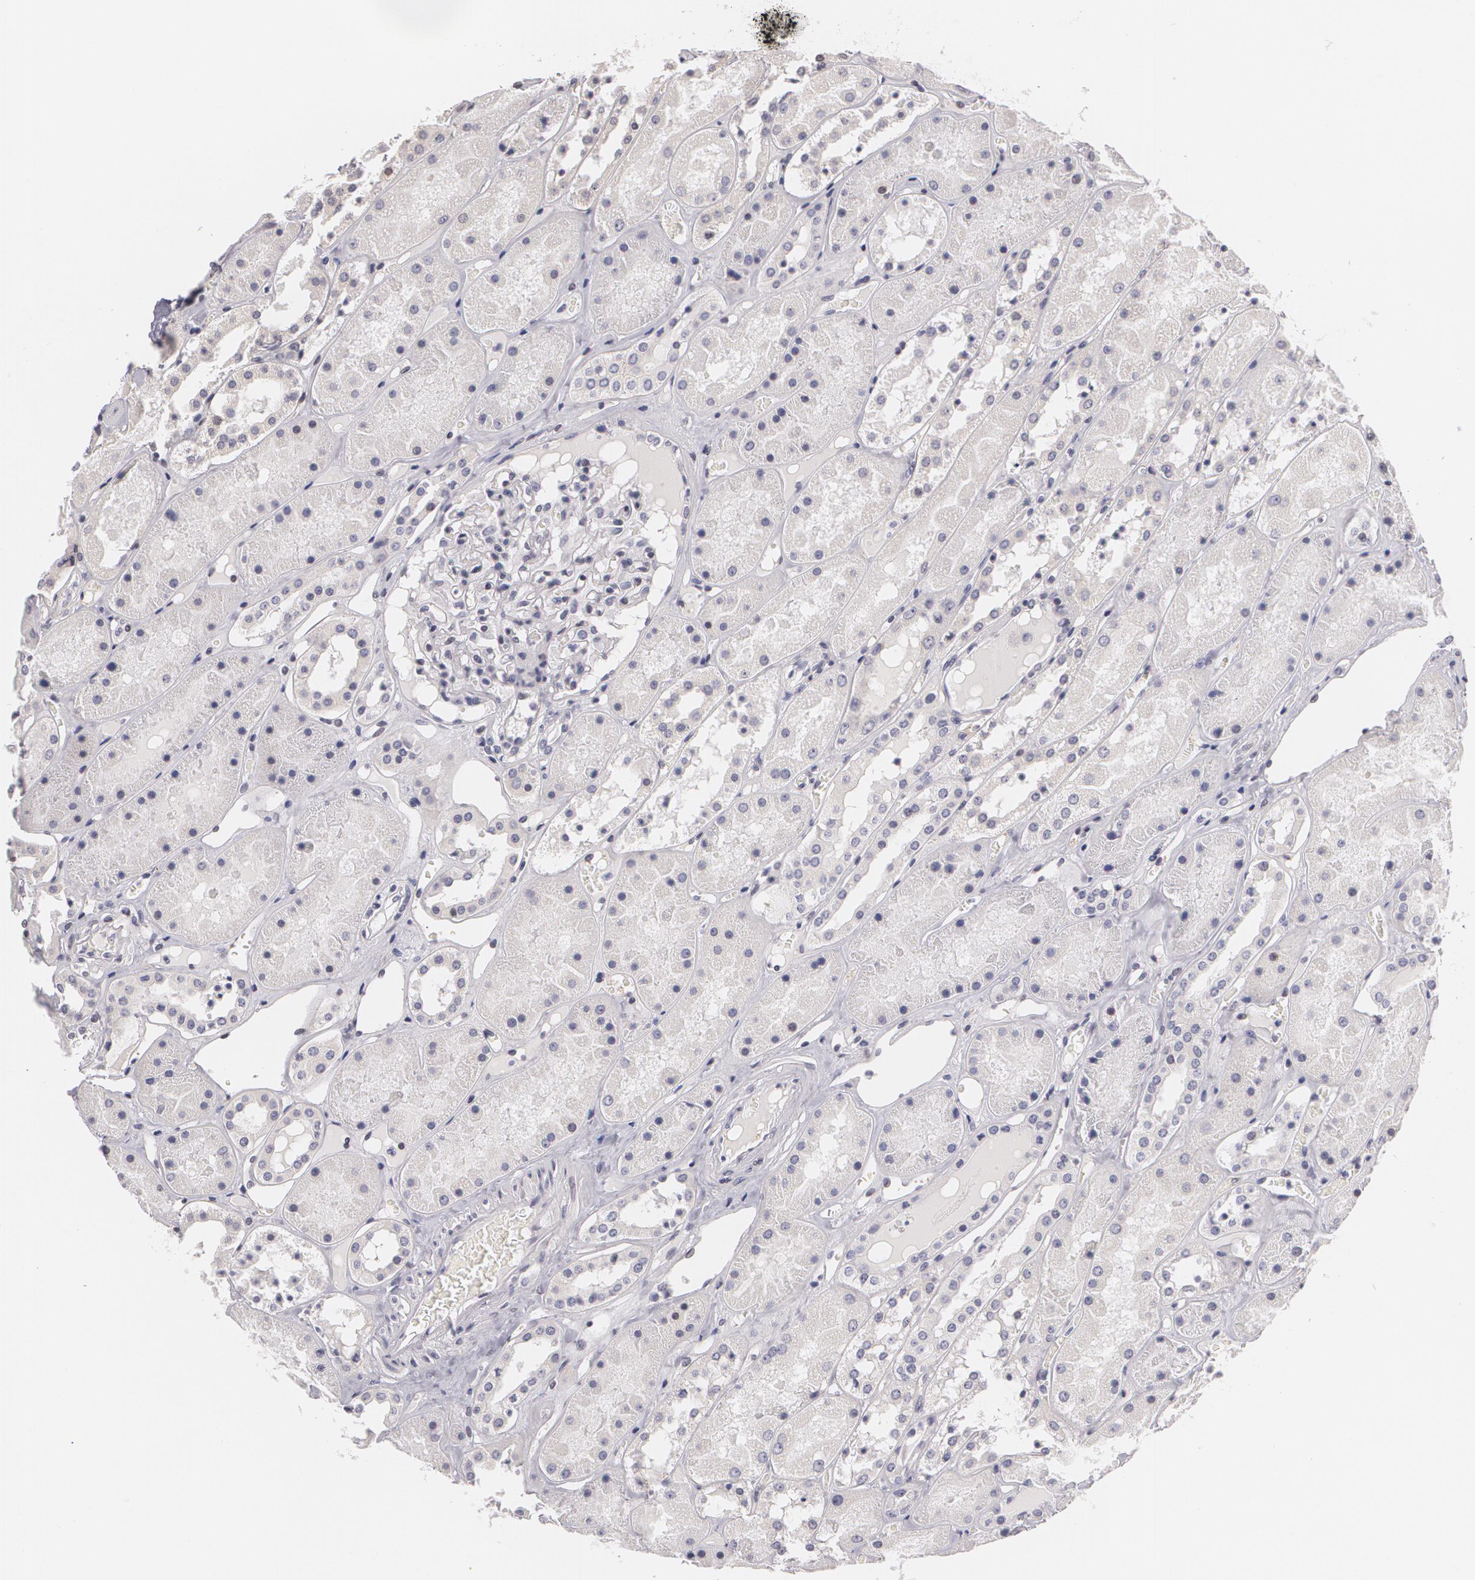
{"staining": {"intensity": "negative", "quantity": "none", "location": "none"}, "tissue": "kidney", "cell_type": "Cells in glomeruli", "image_type": "normal", "snomed": [{"axis": "morphology", "description": "Normal tissue, NOS"}, {"axis": "topography", "description": "Kidney"}], "caption": "High power microscopy photomicrograph of an IHC photomicrograph of benign kidney, revealing no significant positivity in cells in glomeruli.", "gene": "ZBTB16", "patient": {"sex": "male", "age": 36}}